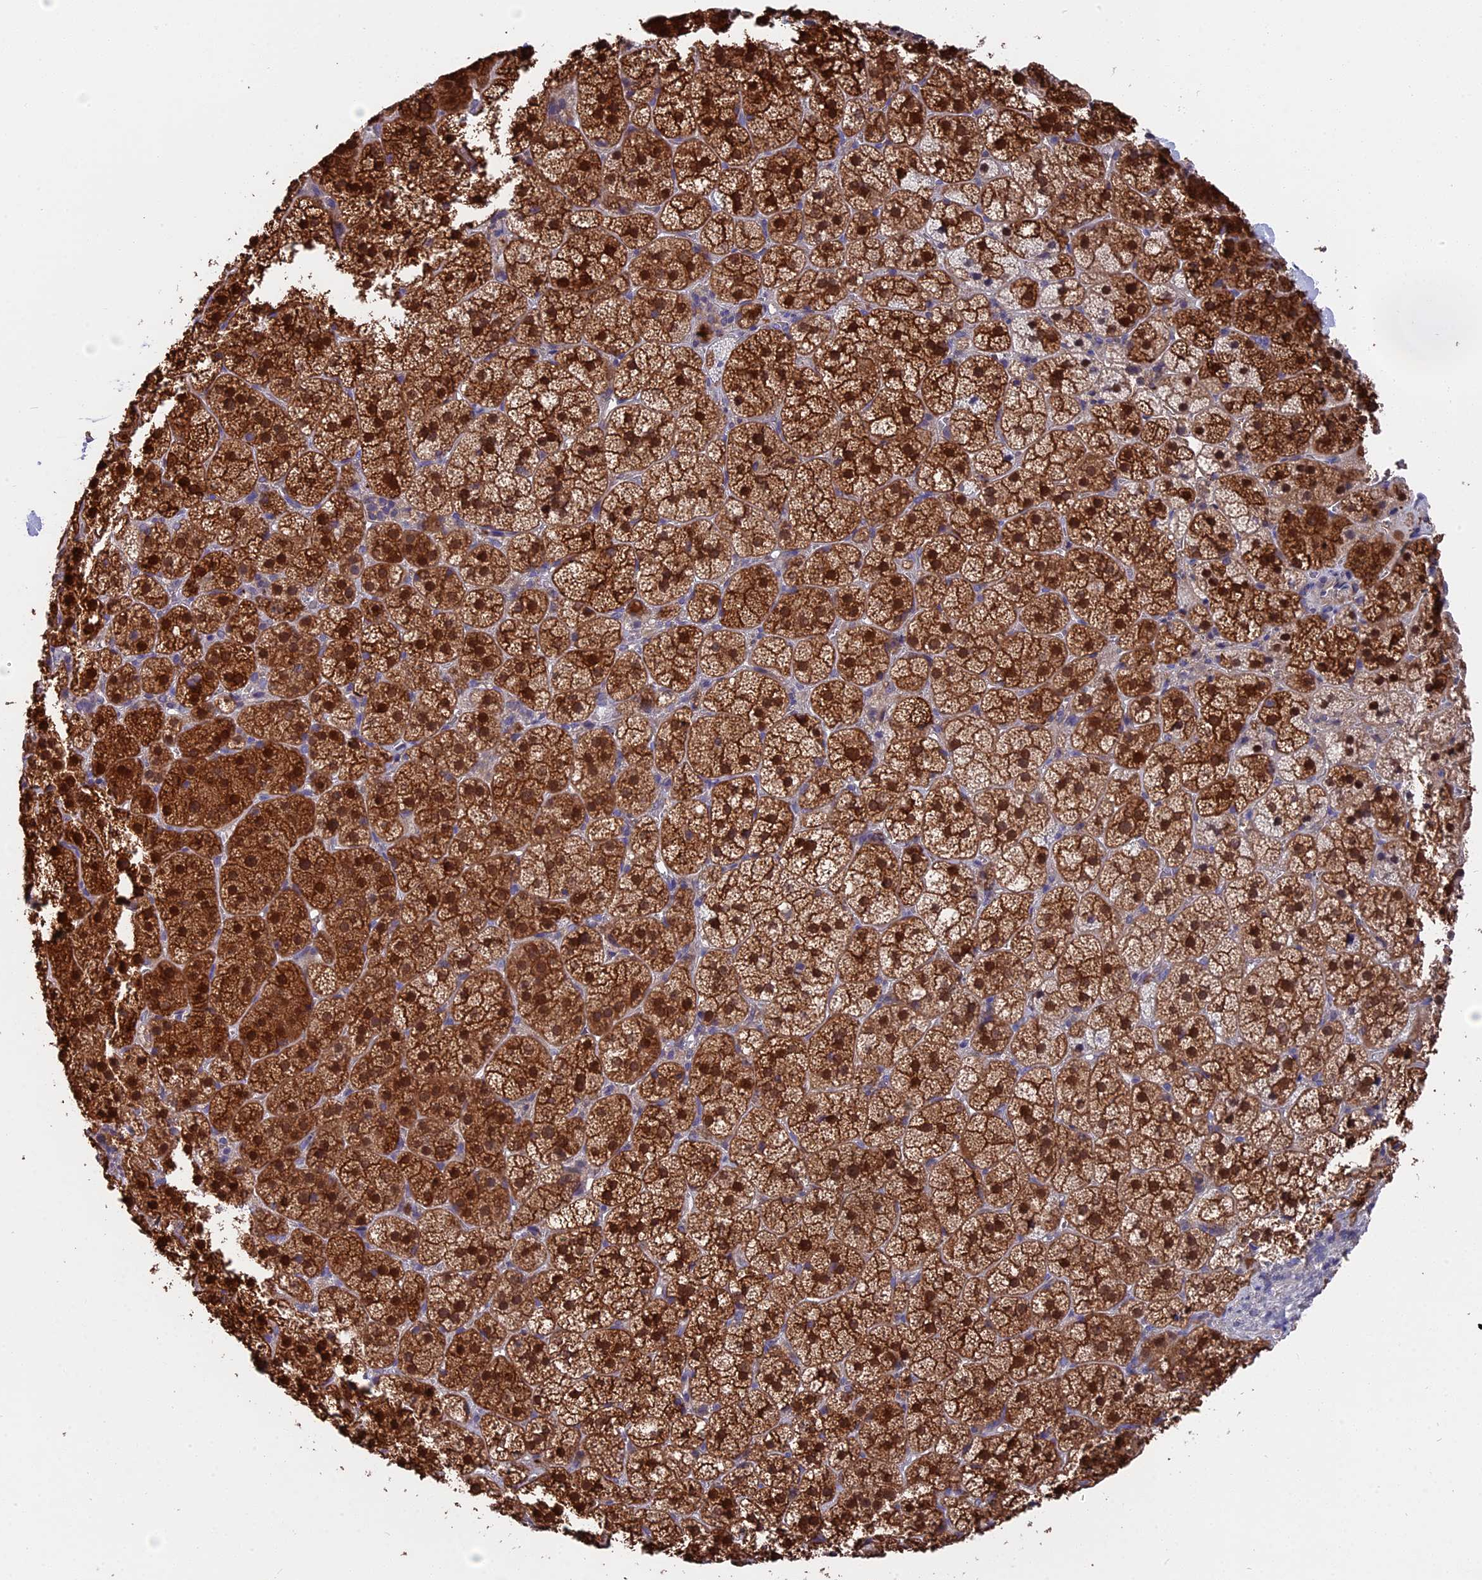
{"staining": {"intensity": "strong", "quantity": ">75%", "location": "cytoplasmic/membranous,nuclear"}, "tissue": "adrenal gland", "cell_type": "Glandular cells", "image_type": "normal", "snomed": [{"axis": "morphology", "description": "Normal tissue, NOS"}, {"axis": "topography", "description": "Adrenal gland"}], "caption": "Glandular cells demonstrate strong cytoplasmic/membranous,nuclear expression in about >75% of cells in normal adrenal gland. (DAB IHC, brown staining for protein, blue staining for nuclei).", "gene": "ZCCHC2", "patient": {"sex": "female", "age": 44}}